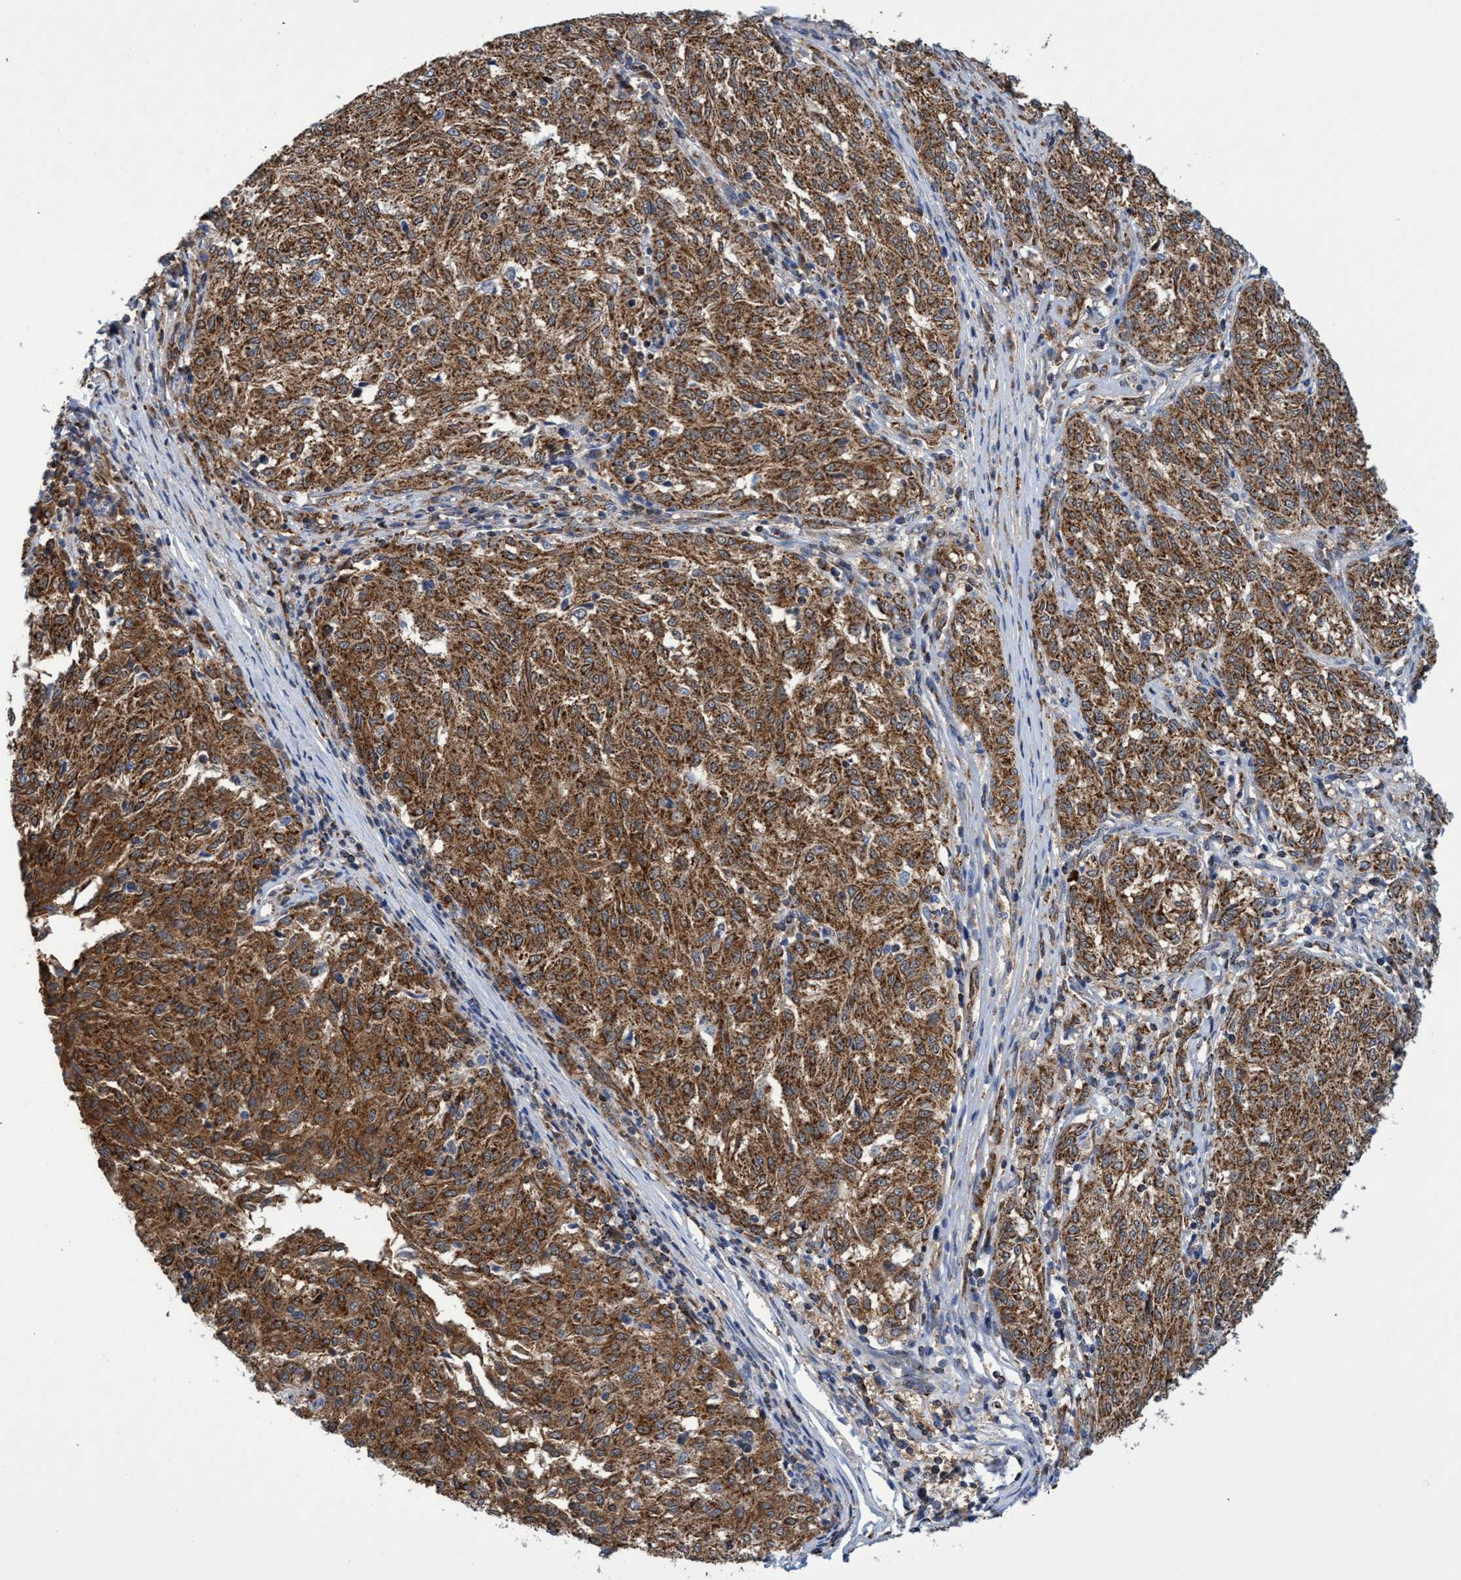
{"staining": {"intensity": "moderate", "quantity": ">75%", "location": "cytoplasmic/membranous"}, "tissue": "melanoma", "cell_type": "Tumor cells", "image_type": "cancer", "snomed": [{"axis": "morphology", "description": "Malignant melanoma, NOS"}, {"axis": "topography", "description": "Skin"}], "caption": "Malignant melanoma was stained to show a protein in brown. There is medium levels of moderate cytoplasmic/membranous expression in about >75% of tumor cells. The staining was performed using DAB (3,3'-diaminobenzidine) to visualize the protein expression in brown, while the nuclei were stained in blue with hematoxylin (Magnification: 20x).", "gene": "CRYZ", "patient": {"sex": "female", "age": 72}}